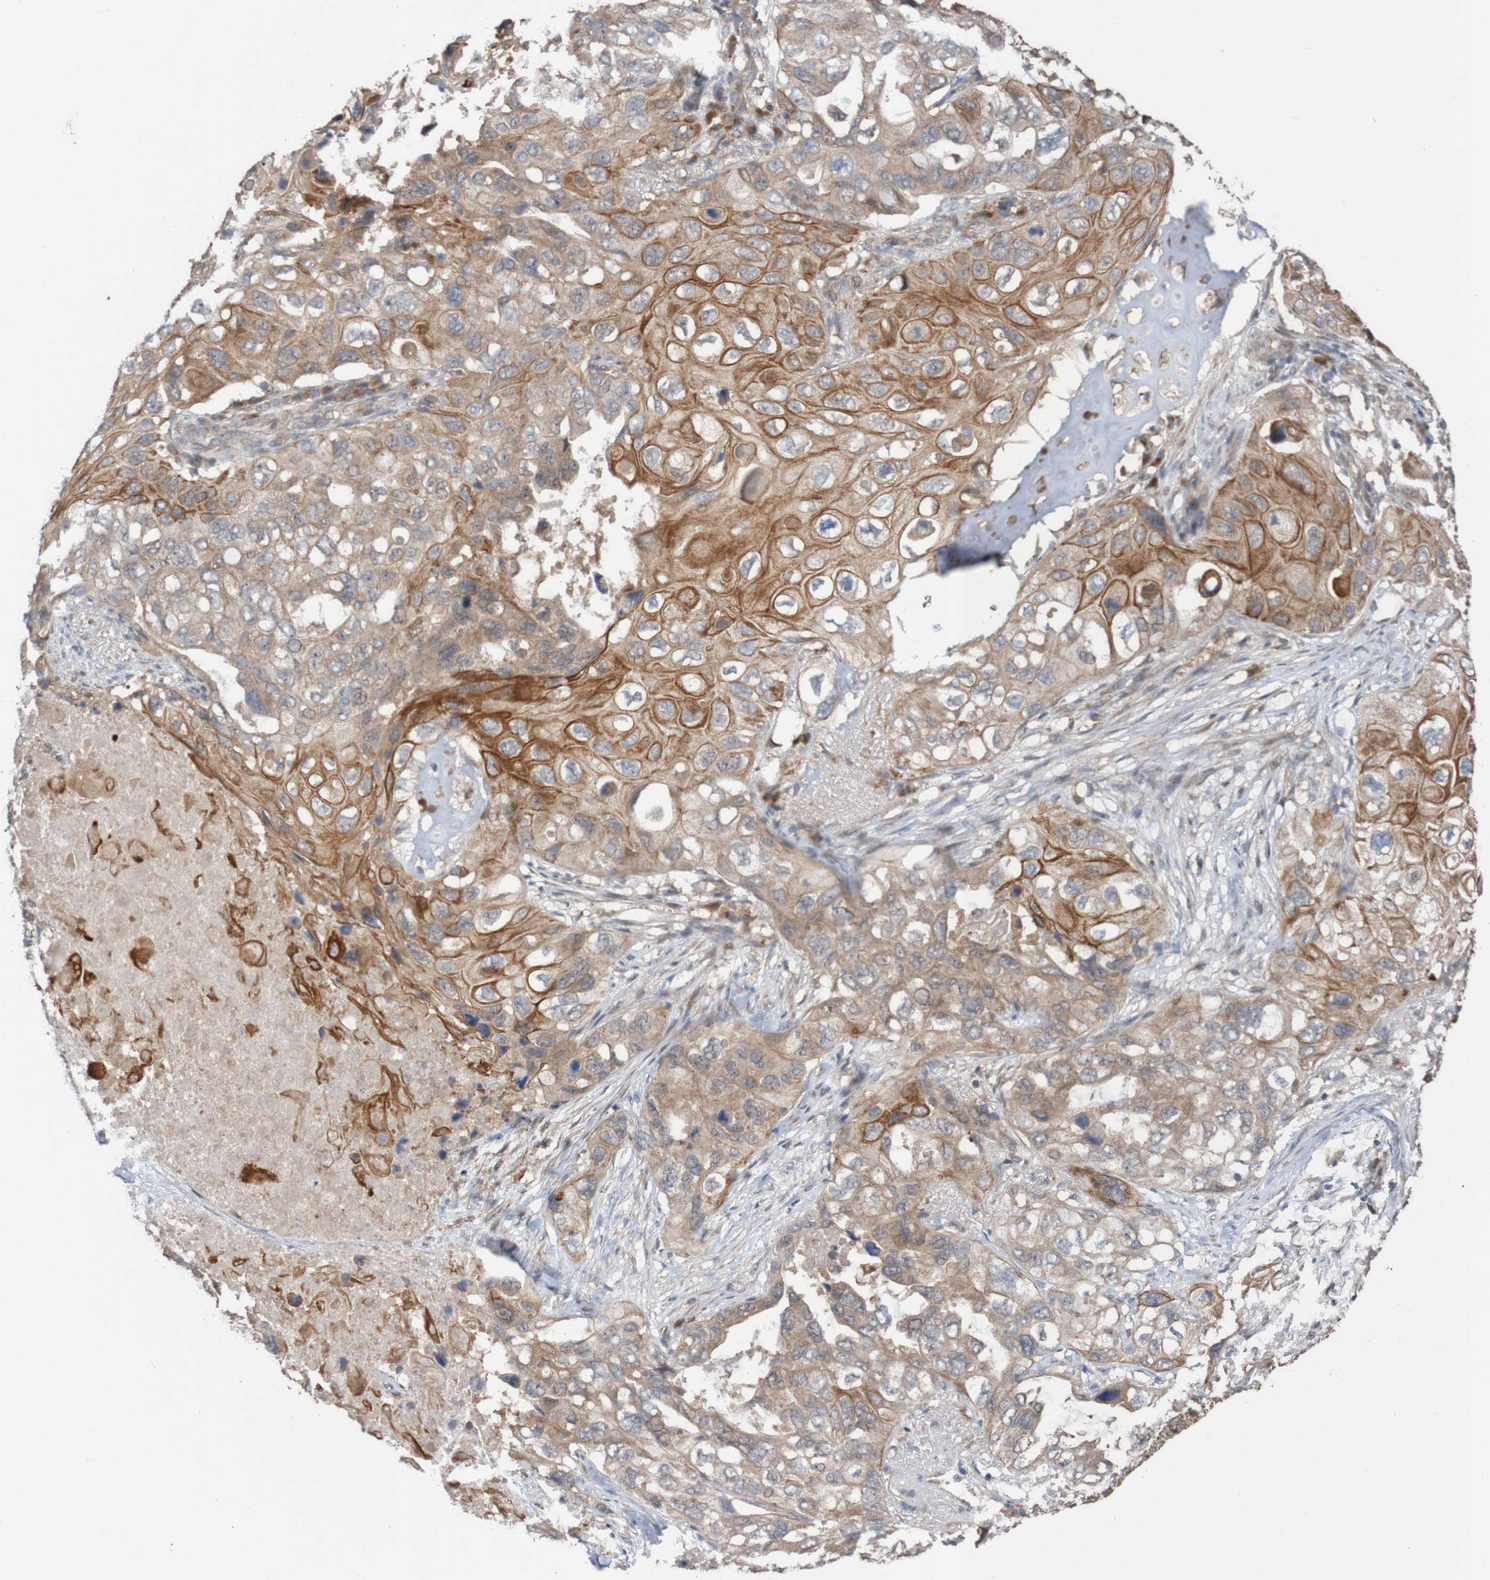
{"staining": {"intensity": "moderate", "quantity": ">75%", "location": "cytoplasmic/membranous"}, "tissue": "lung cancer", "cell_type": "Tumor cells", "image_type": "cancer", "snomed": [{"axis": "morphology", "description": "Squamous cell carcinoma, NOS"}, {"axis": "topography", "description": "Lung"}], "caption": "A medium amount of moderate cytoplasmic/membranous positivity is appreciated in approximately >75% of tumor cells in lung cancer (squamous cell carcinoma) tissue.", "gene": "PHPT1", "patient": {"sex": "female", "age": 73}}